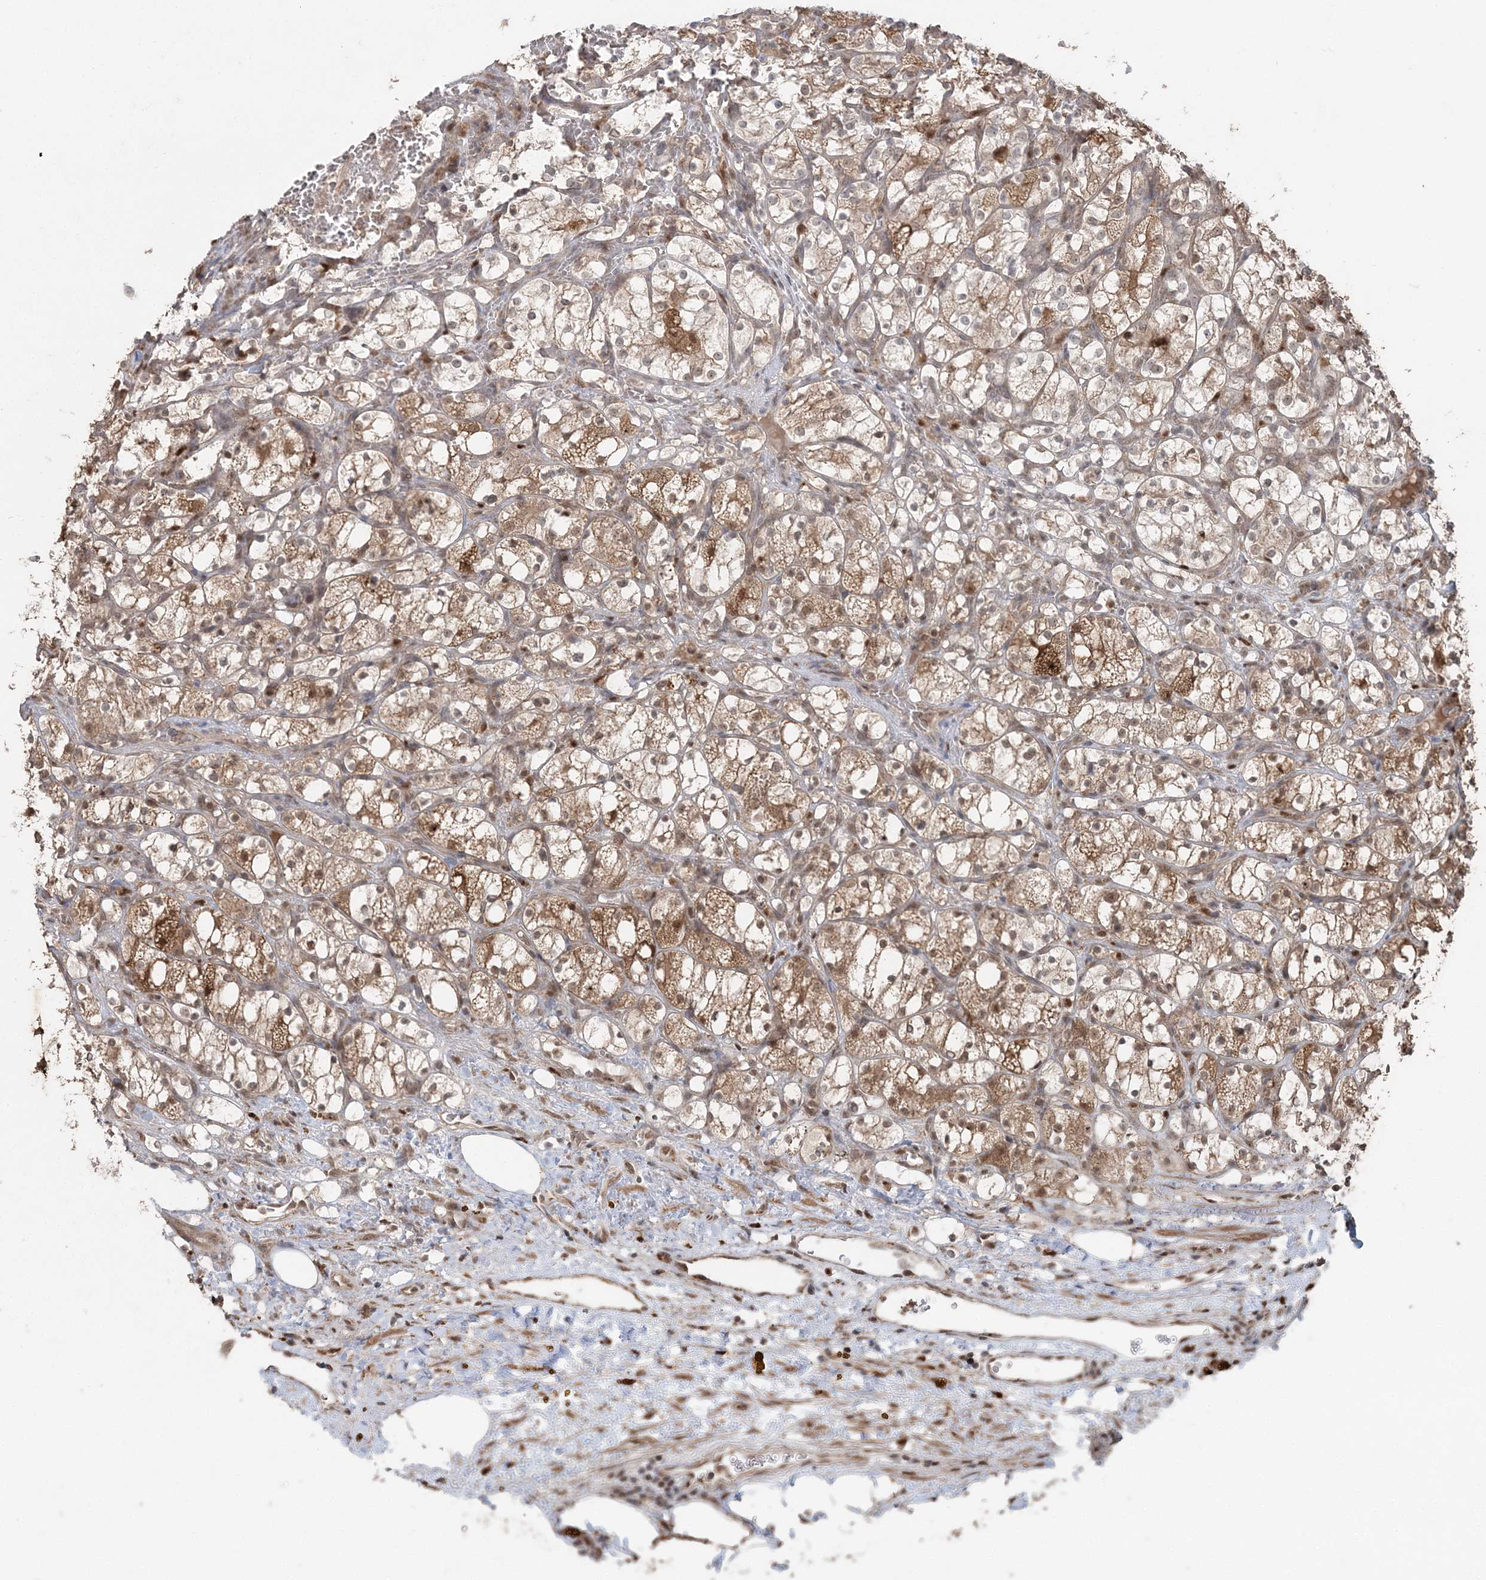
{"staining": {"intensity": "moderate", "quantity": ">75%", "location": "cytoplasmic/membranous"}, "tissue": "renal cancer", "cell_type": "Tumor cells", "image_type": "cancer", "snomed": [{"axis": "morphology", "description": "Adenocarcinoma, NOS"}, {"axis": "topography", "description": "Kidney"}], "caption": "The photomicrograph shows immunohistochemical staining of renal cancer (adenocarcinoma). There is moderate cytoplasmic/membranous expression is seen in approximately >75% of tumor cells.", "gene": "SLU7", "patient": {"sex": "female", "age": 69}}